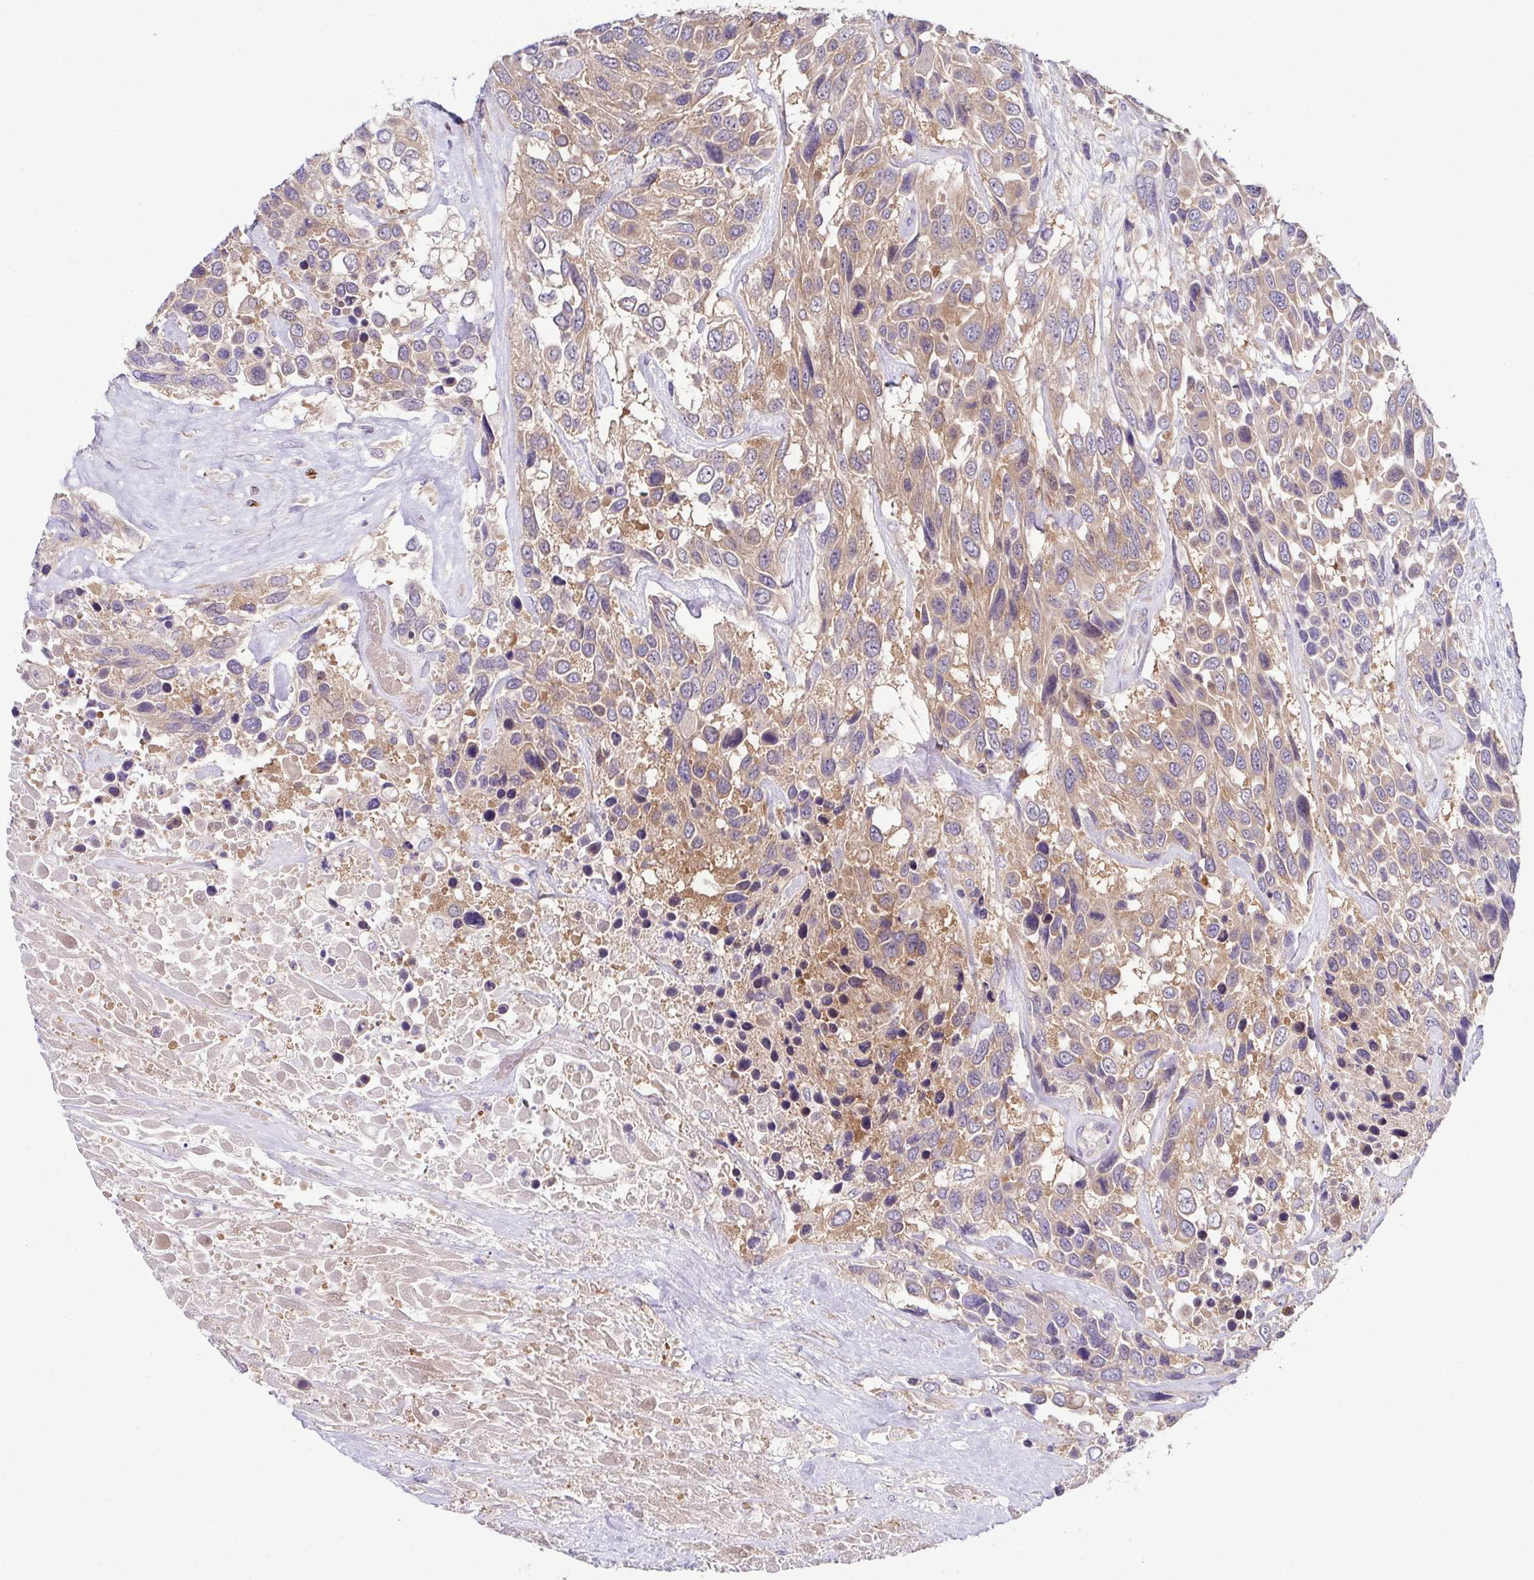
{"staining": {"intensity": "weak", "quantity": ">75%", "location": "cytoplasmic/membranous"}, "tissue": "urothelial cancer", "cell_type": "Tumor cells", "image_type": "cancer", "snomed": [{"axis": "morphology", "description": "Urothelial carcinoma, High grade"}, {"axis": "topography", "description": "Urinary bladder"}], "caption": "IHC of urothelial cancer displays low levels of weak cytoplasmic/membranous staining in about >75% of tumor cells. The protein is shown in brown color, while the nuclei are stained blue.", "gene": "CFAP97D1", "patient": {"sex": "female", "age": 70}}